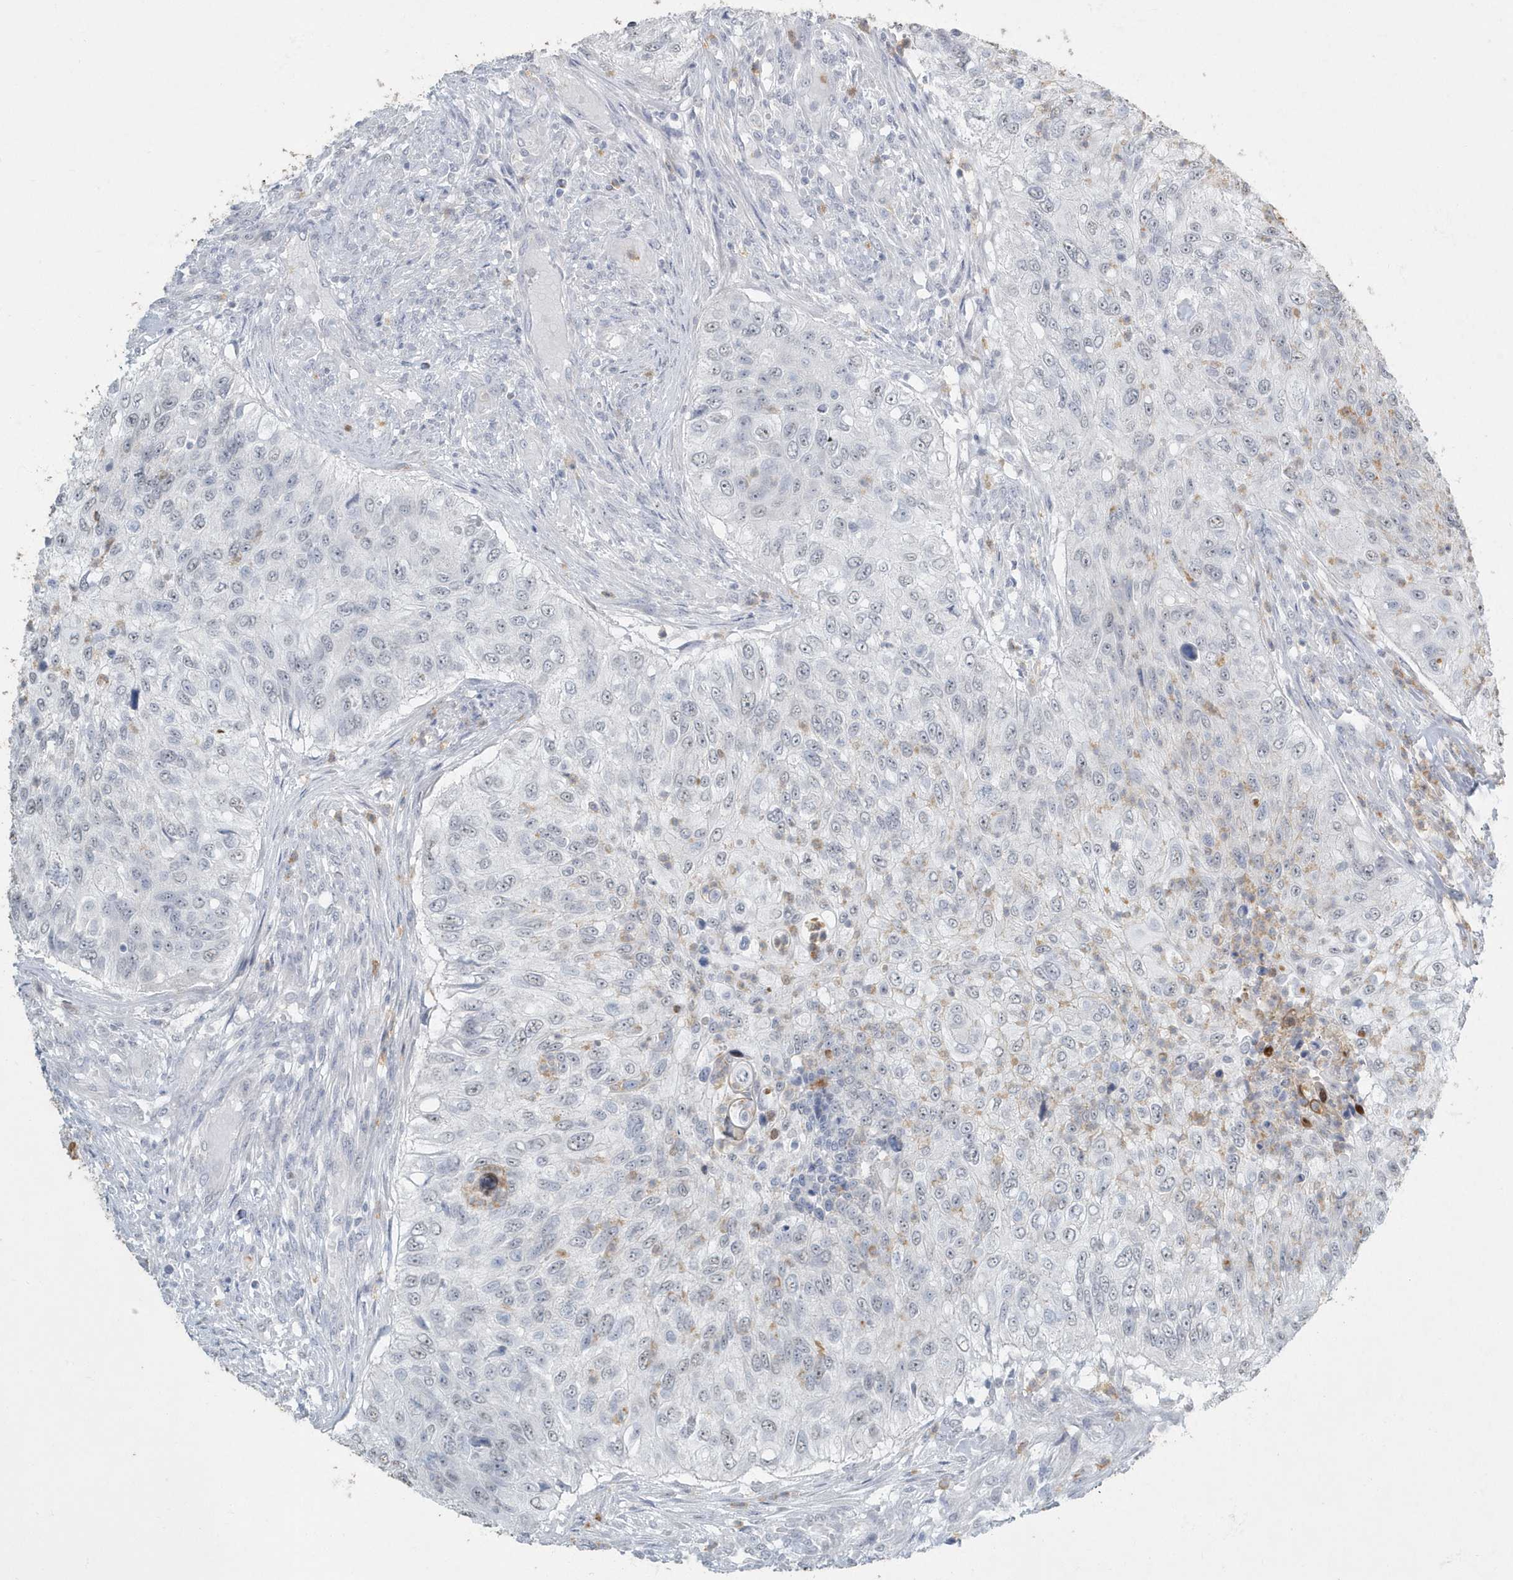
{"staining": {"intensity": "weak", "quantity": "<25%", "location": "cytoplasmic/membranous"}, "tissue": "urothelial cancer", "cell_type": "Tumor cells", "image_type": "cancer", "snomed": [{"axis": "morphology", "description": "Urothelial carcinoma, High grade"}, {"axis": "topography", "description": "Urinary bladder"}], "caption": "This is an immunohistochemistry (IHC) micrograph of human urothelial carcinoma (high-grade). There is no expression in tumor cells.", "gene": "MYOT", "patient": {"sex": "female", "age": 60}}